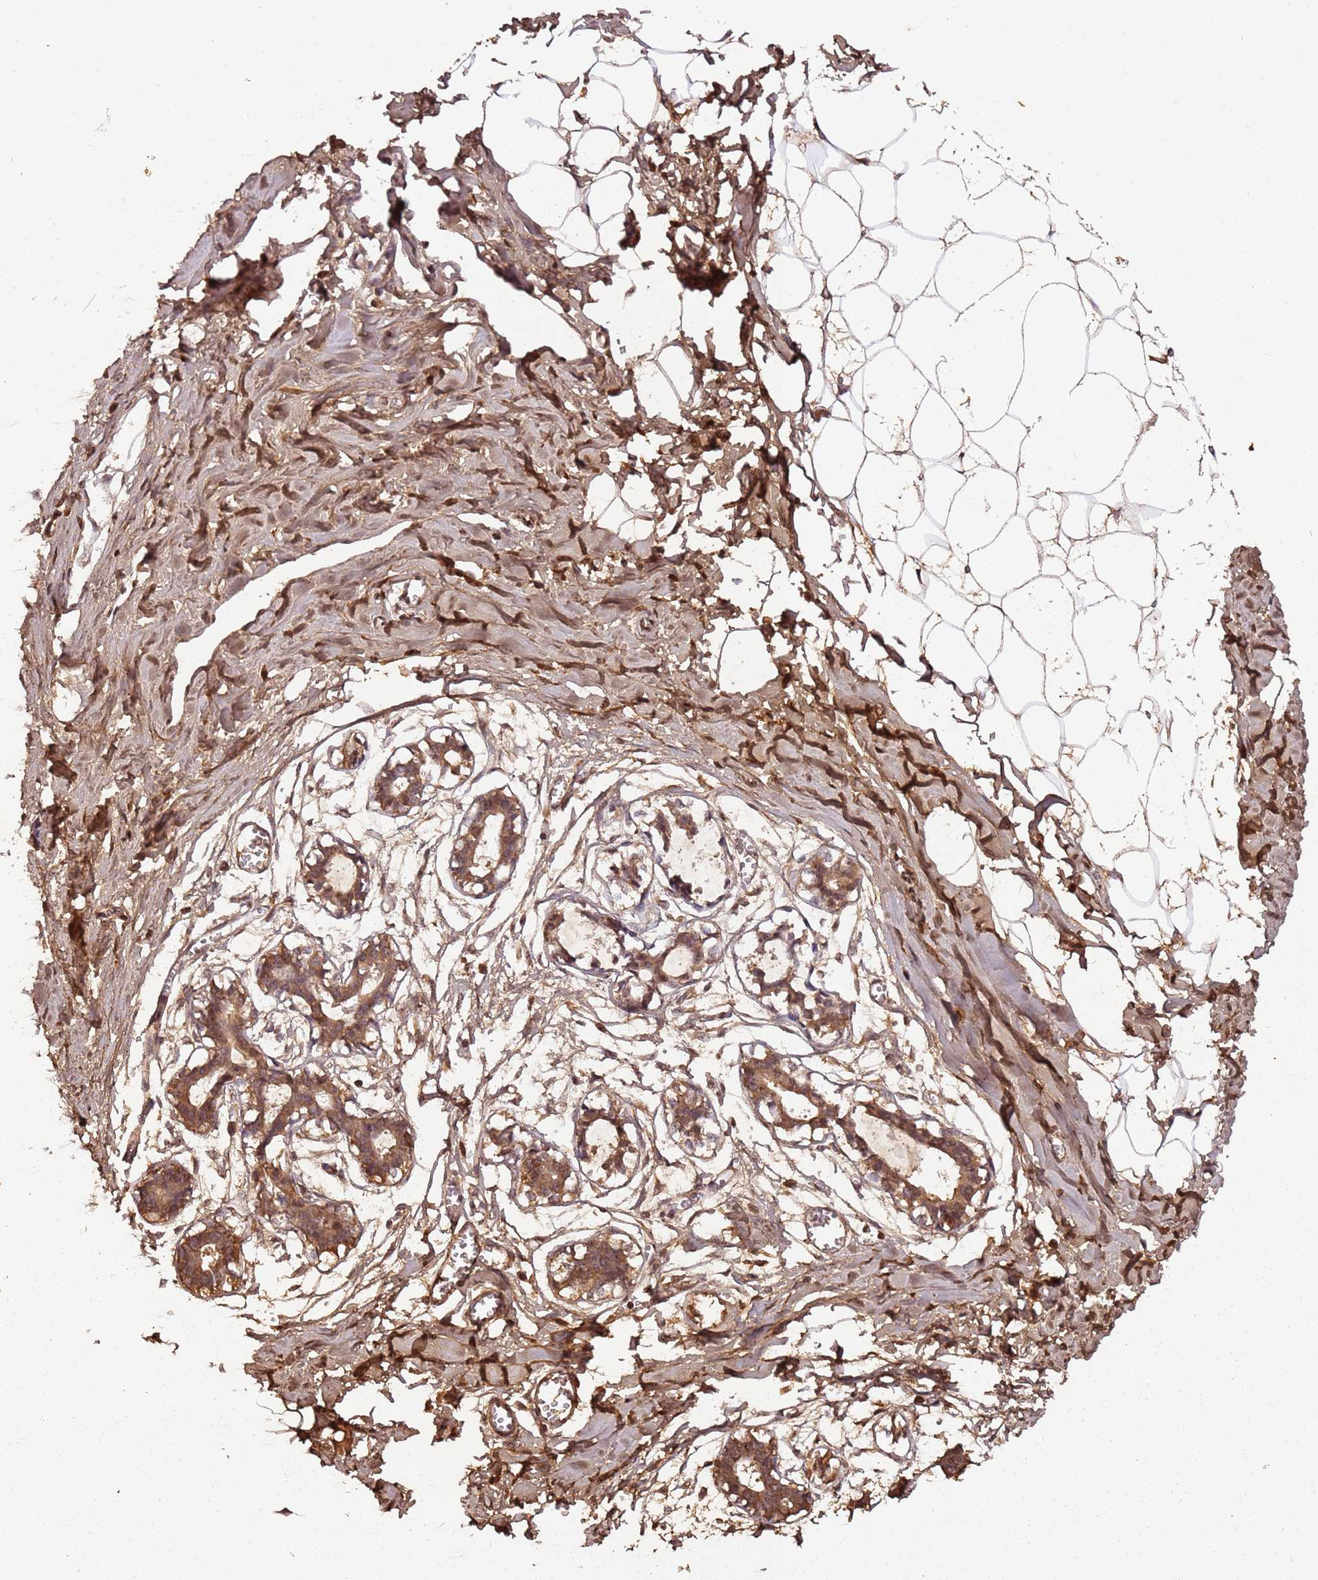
{"staining": {"intensity": "moderate", "quantity": ">75%", "location": "cytoplasmic/membranous,nuclear"}, "tissue": "breast", "cell_type": "Adipocytes", "image_type": "normal", "snomed": [{"axis": "morphology", "description": "Normal tissue, NOS"}, {"axis": "topography", "description": "Breast"}], "caption": "DAB immunohistochemical staining of normal human breast shows moderate cytoplasmic/membranous,nuclear protein positivity in approximately >75% of adipocytes.", "gene": "COL1A2", "patient": {"sex": "female", "age": 27}}